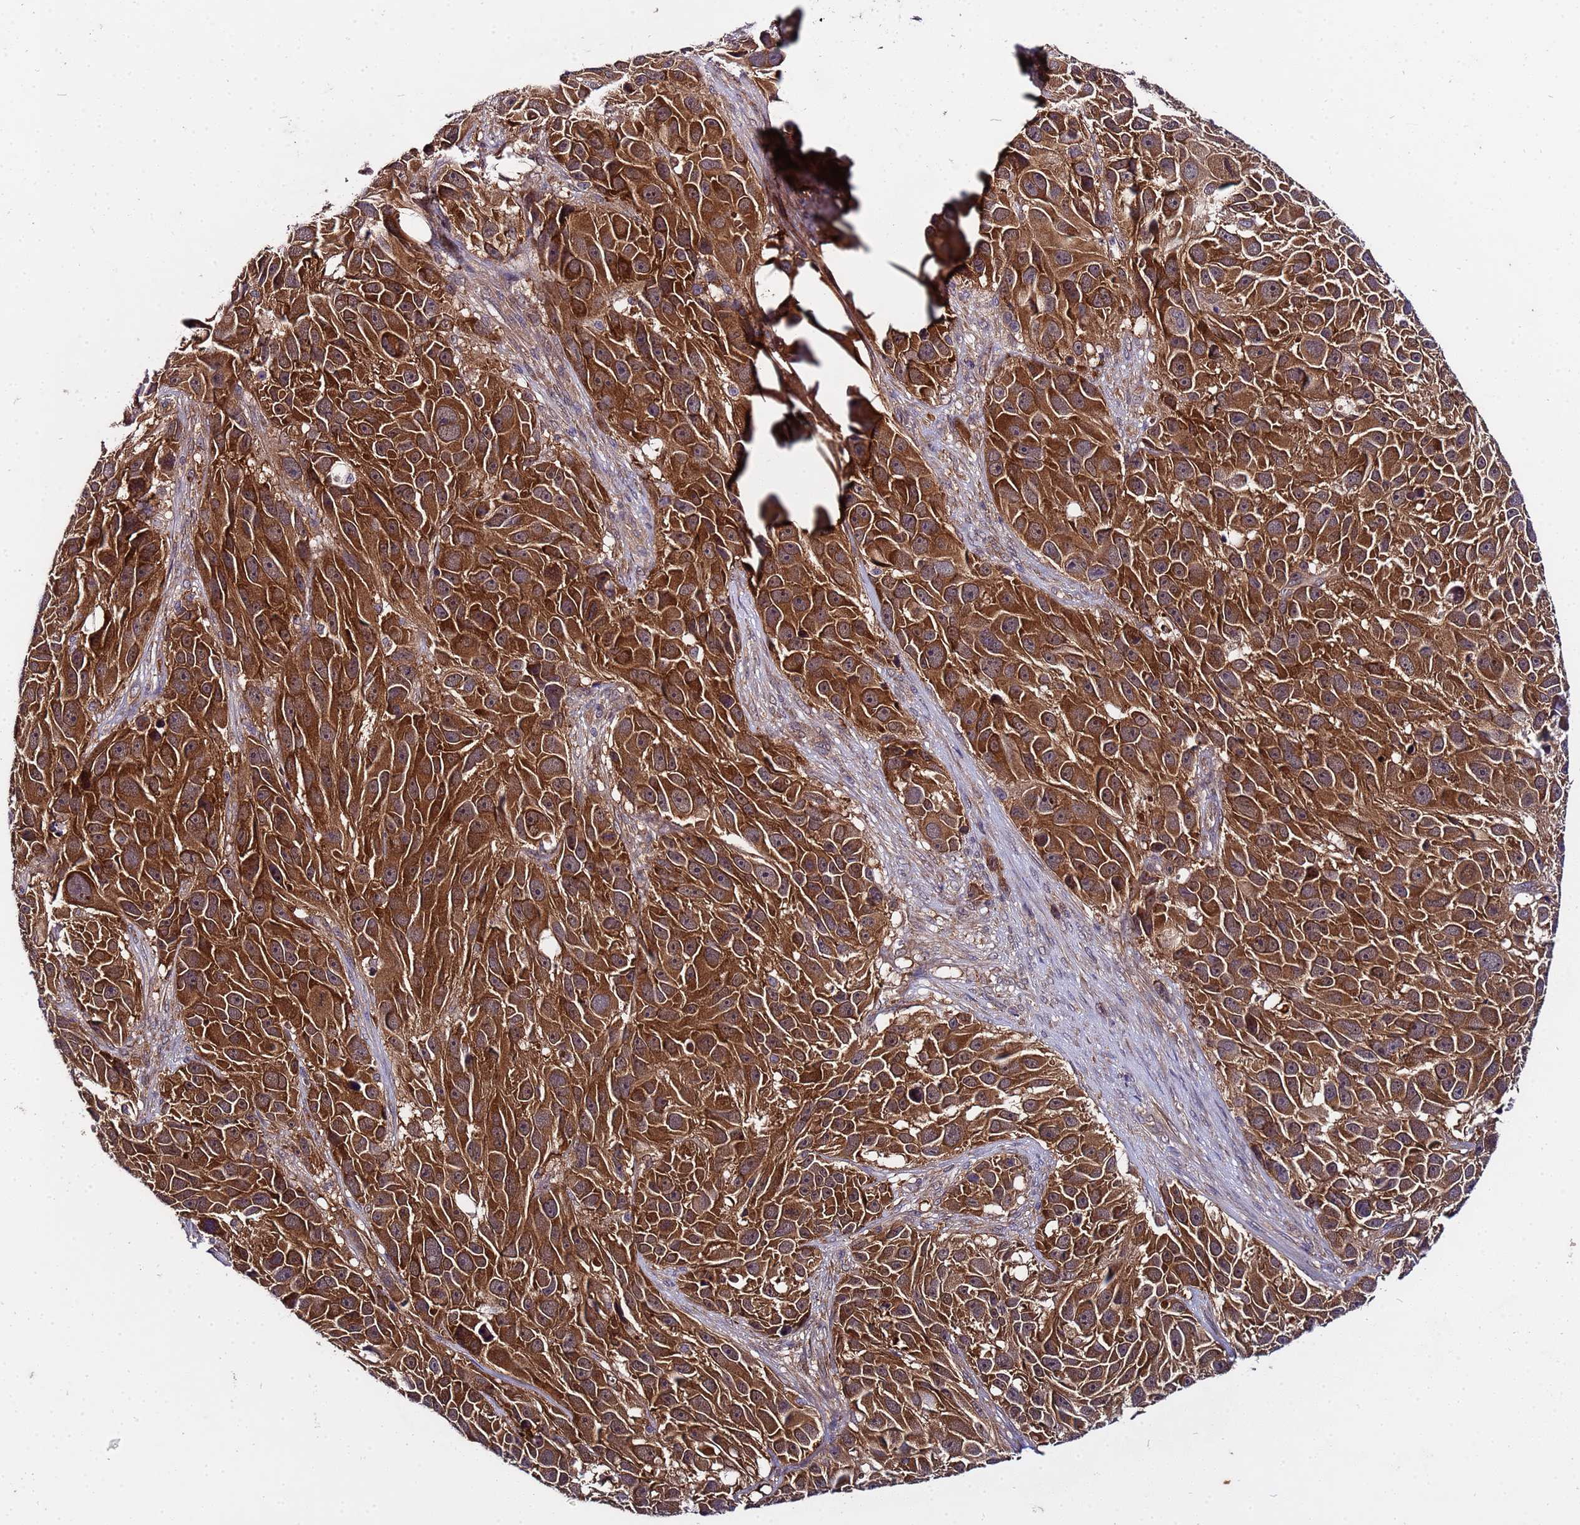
{"staining": {"intensity": "strong", "quantity": ">75%", "location": "cytoplasmic/membranous"}, "tissue": "melanoma", "cell_type": "Tumor cells", "image_type": "cancer", "snomed": [{"axis": "morphology", "description": "Malignant melanoma, NOS"}, {"axis": "topography", "description": "Skin"}], "caption": "Malignant melanoma stained for a protein (brown) reveals strong cytoplasmic/membranous positive staining in about >75% of tumor cells.", "gene": "GSPT2", "patient": {"sex": "male", "age": 84}}